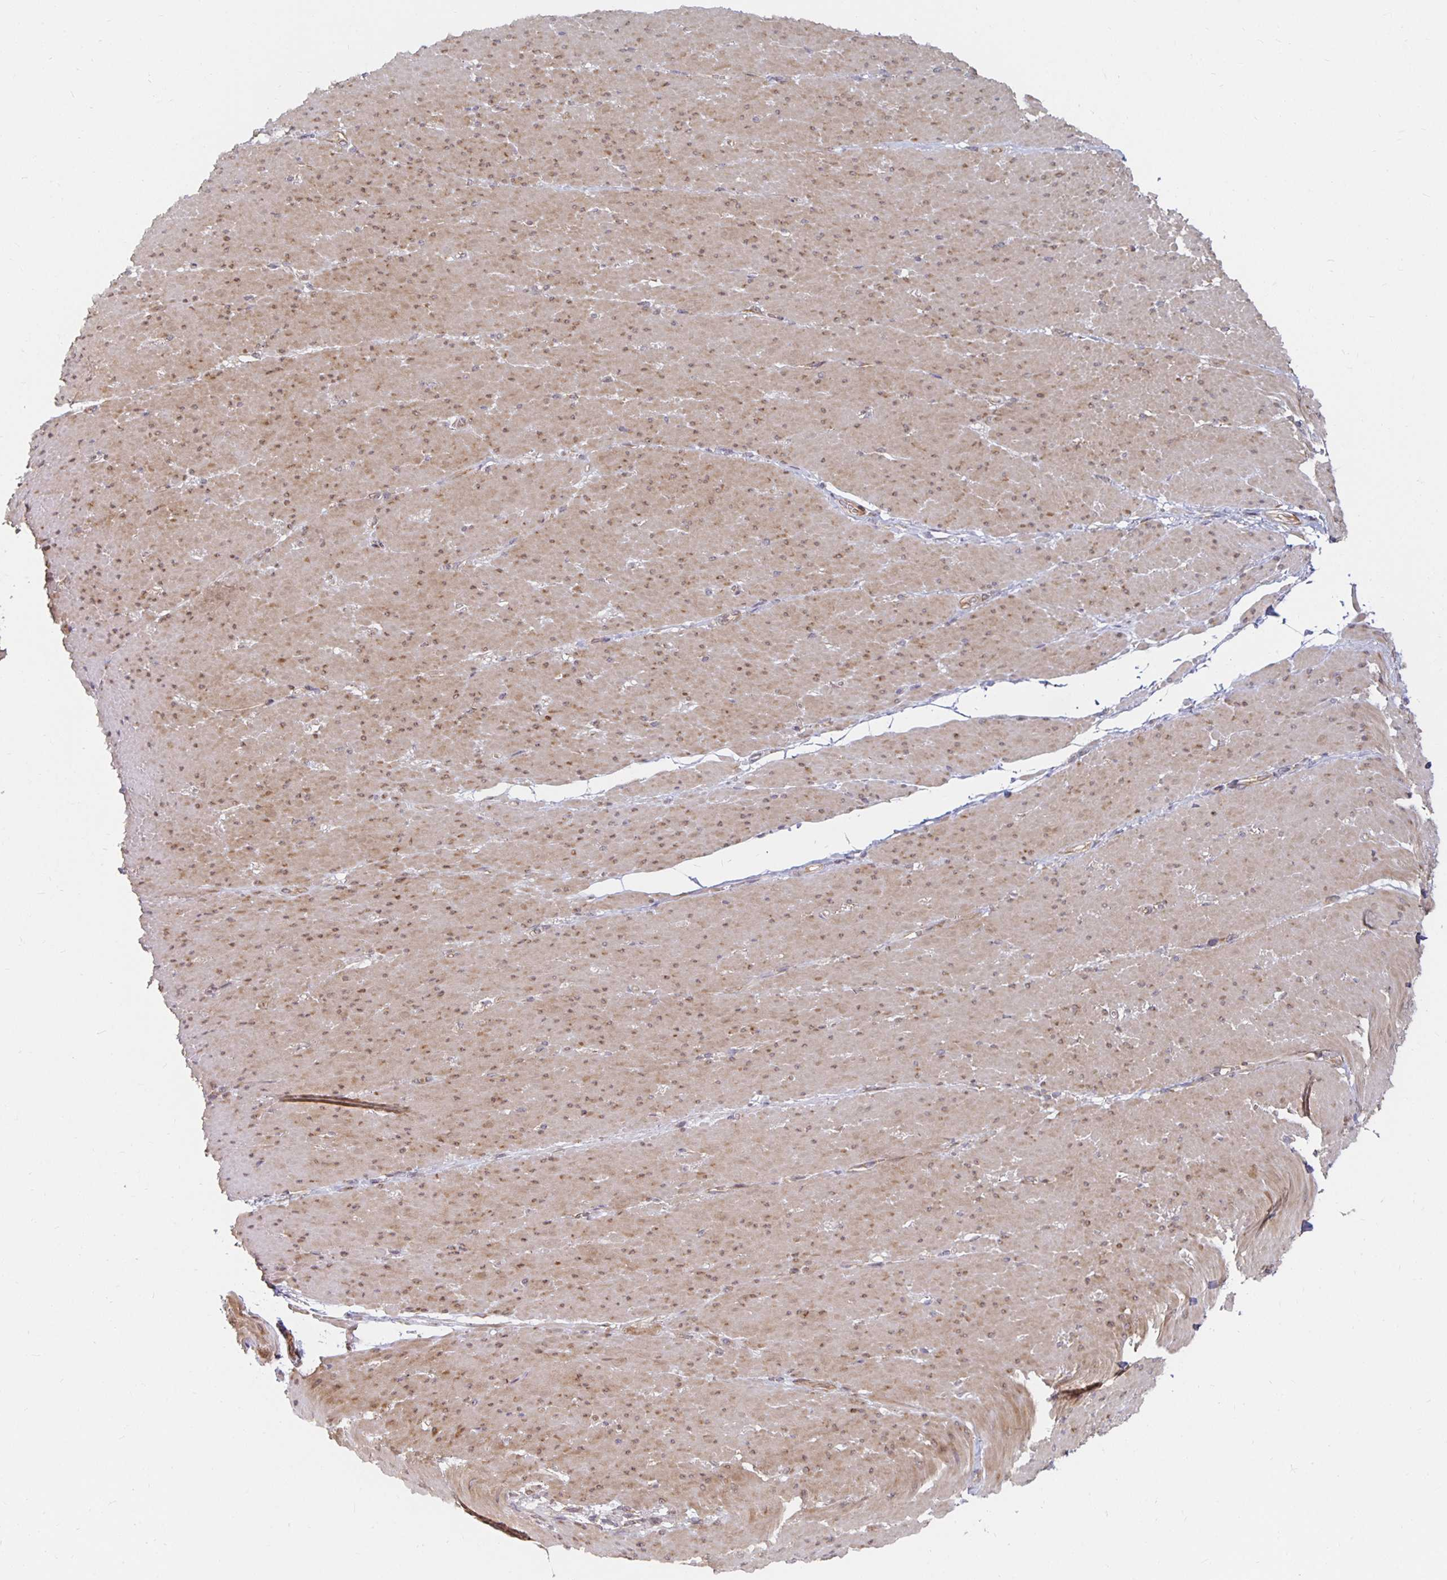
{"staining": {"intensity": "moderate", "quantity": "25%-75%", "location": "cytoplasmic/membranous,nuclear"}, "tissue": "smooth muscle", "cell_type": "Smooth muscle cells", "image_type": "normal", "snomed": [{"axis": "morphology", "description": "Normal tissue, NOS"}, {"axis": "topography", "description": "Smooth muscle"}, {"axis": "topography", "description": "Rectum"}], "caption": "Protein expression analysis of normal human smooth muscle reveals moderate cytoplasmic/membranous,nuclear positivity in about 25%-75% of smooth muscle cells. (Stains: DAB in brown, nuclei in blue, Microscopy: brightfield microscopy at high magnification).", "gene": "PDAP1", "patient": {"sex": "male", "age": 53}}